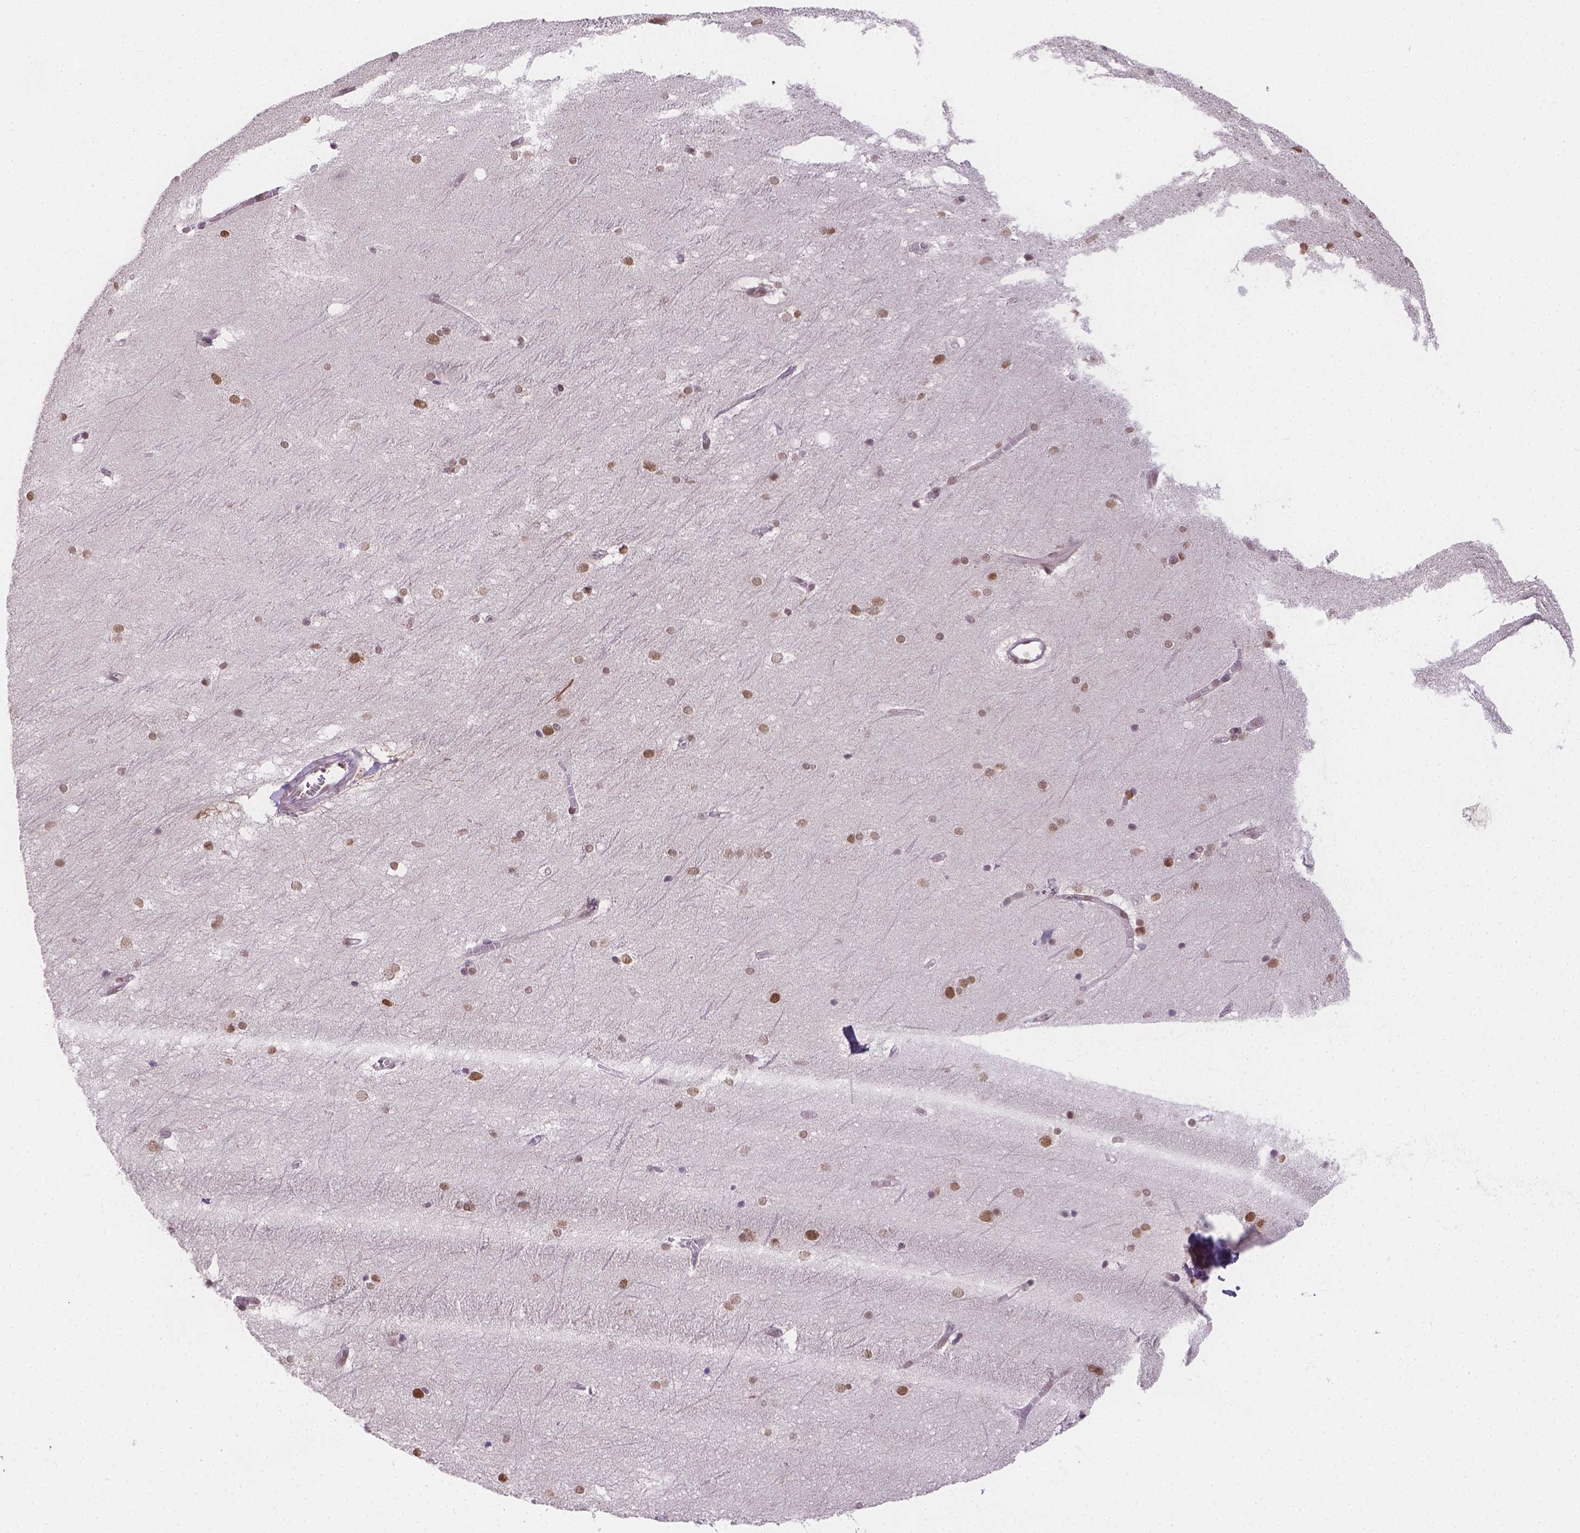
{"staining": {"intensity": "moderate", "quantity": ">75%", "location": "nuclear"}, "tissue": "hippocampus", "cell_type": "Glial cells", "image_type": "normal", "snomed": [{"axis": "morphology", "description": "Normal tissue, NOS"}, {"axis": "topography", "description": "Cerebral cortex"}, {"axis": "topography", "description": "Hippocampus"}], "caption": "High-power microscopy captured an immunohistochemistry micrograph of benign hippocampus, revealing moderate nuclear staining in approximately >75% of glial cells. The staining was performed using DAB (3,3'-diaminobenzidine), with brown indicating positive protein expression. Nuclei are stained blue with hematoxylin.", "gene": "FANCE", "patient": {"sex": "female", "age": 19}}